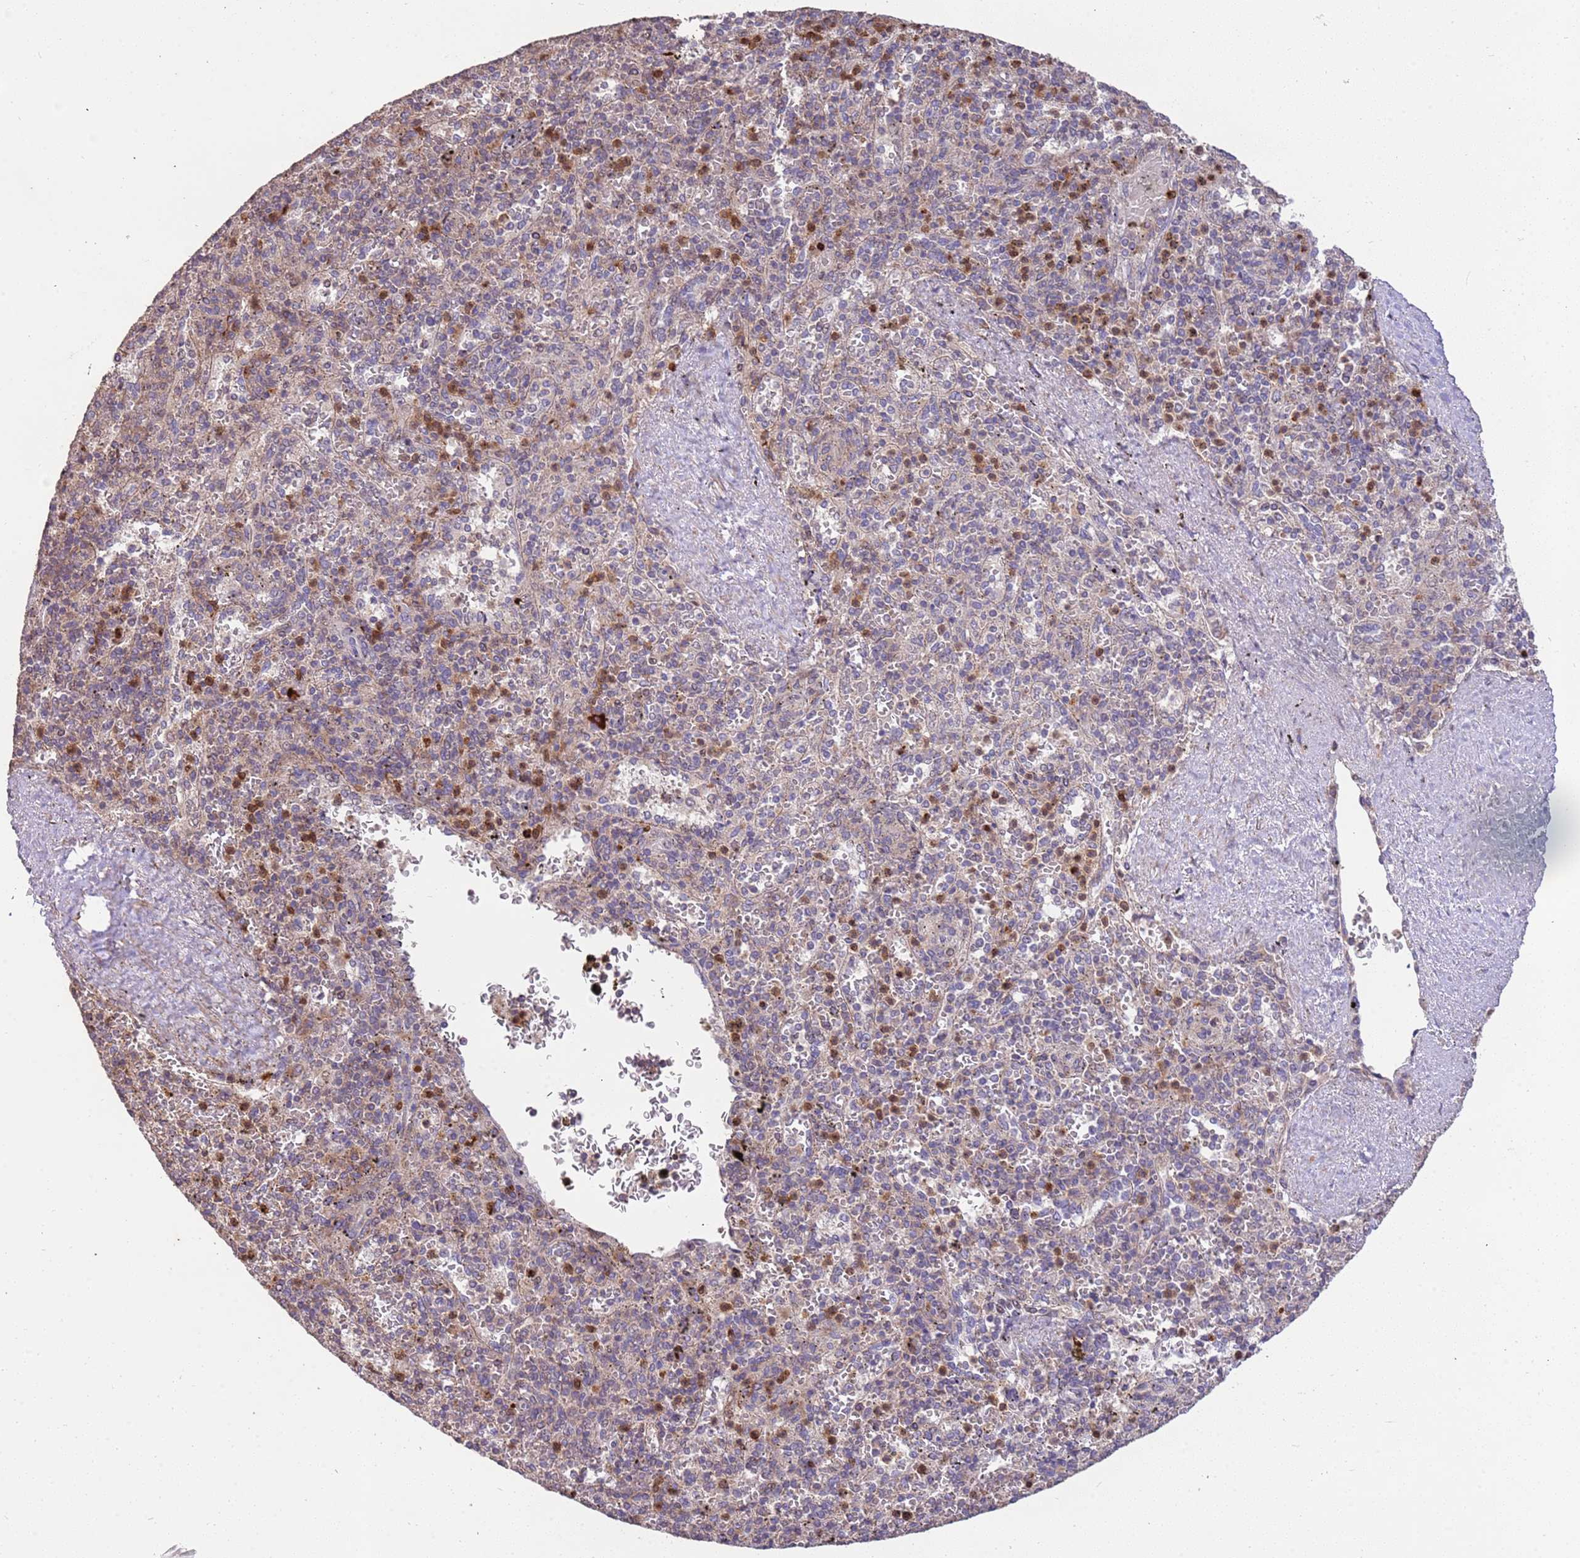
{"staining": {"intensity": "moderate", "quantity": "<25%", "location": "cytoplasmic/membranous,nuclear"}, "tissue": "spleen", "cell_type": "Cells in red pulp", "image_type": "normal", "snomed": [{"axis": "morphology", "description": "Normal tissue, NOS"}, {"axis": "topography", "description": "Spleen"}], "caption": "The image displays staining of normal spleen, revealing moderate cytoplasmic/membranous,nuclear protein staining (brown color) within cells in red pulp. (Stains: DAB (3,3'-diaminobenzidine) in brown, nuclei in blue, Microscopy: brightfield microscopy at high magnification).", "gene": "SLC16A4", "patient": {"sex": "male", "age": 82}}